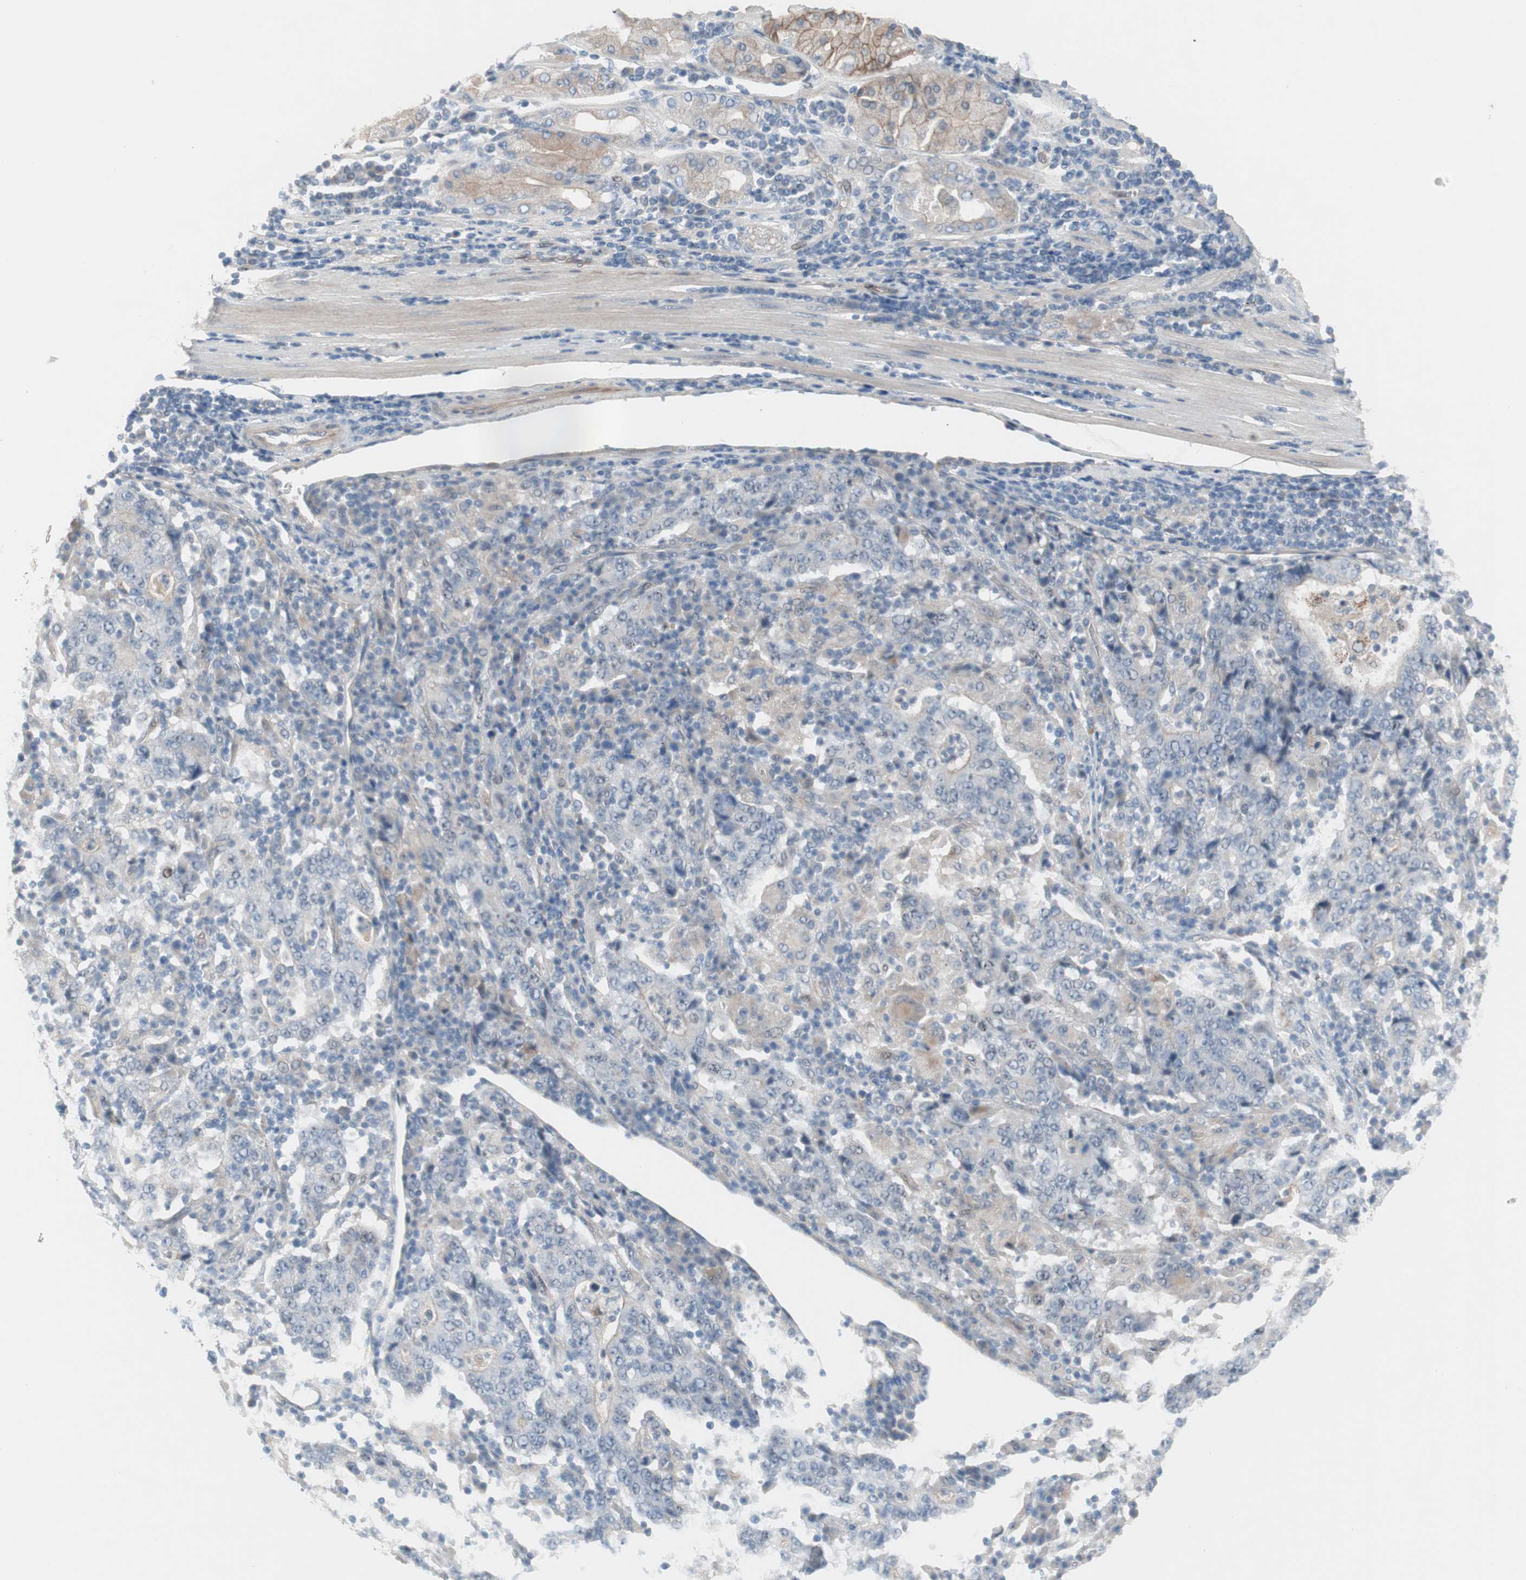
{"staining": {"intensity": "weak", "quantity": "25%-75%", "location": "cytoplasmic/membranous"}, "tissue": "stomach cancer", "cell_type": "Tumor cells", "image_type": "cancer", "snomed": [{"axis": "morphology", "description": "Normal tissue, NOS"}, {"axis": "morphology", "description": "Adenocarcinoma, NOS"}, {"axis": "topography", "description": "Stomach, upper"}, {"axis": "topography", "description": "Stomach"}], "caption": "Weak cytoplasmic/membranous positivity for a protein is seen in about 25%-75% of tumor cells of stomach cancer using immunohistochemistry.", "gene": "CAND2", "patient": {"sex": "male", "age": 59}}